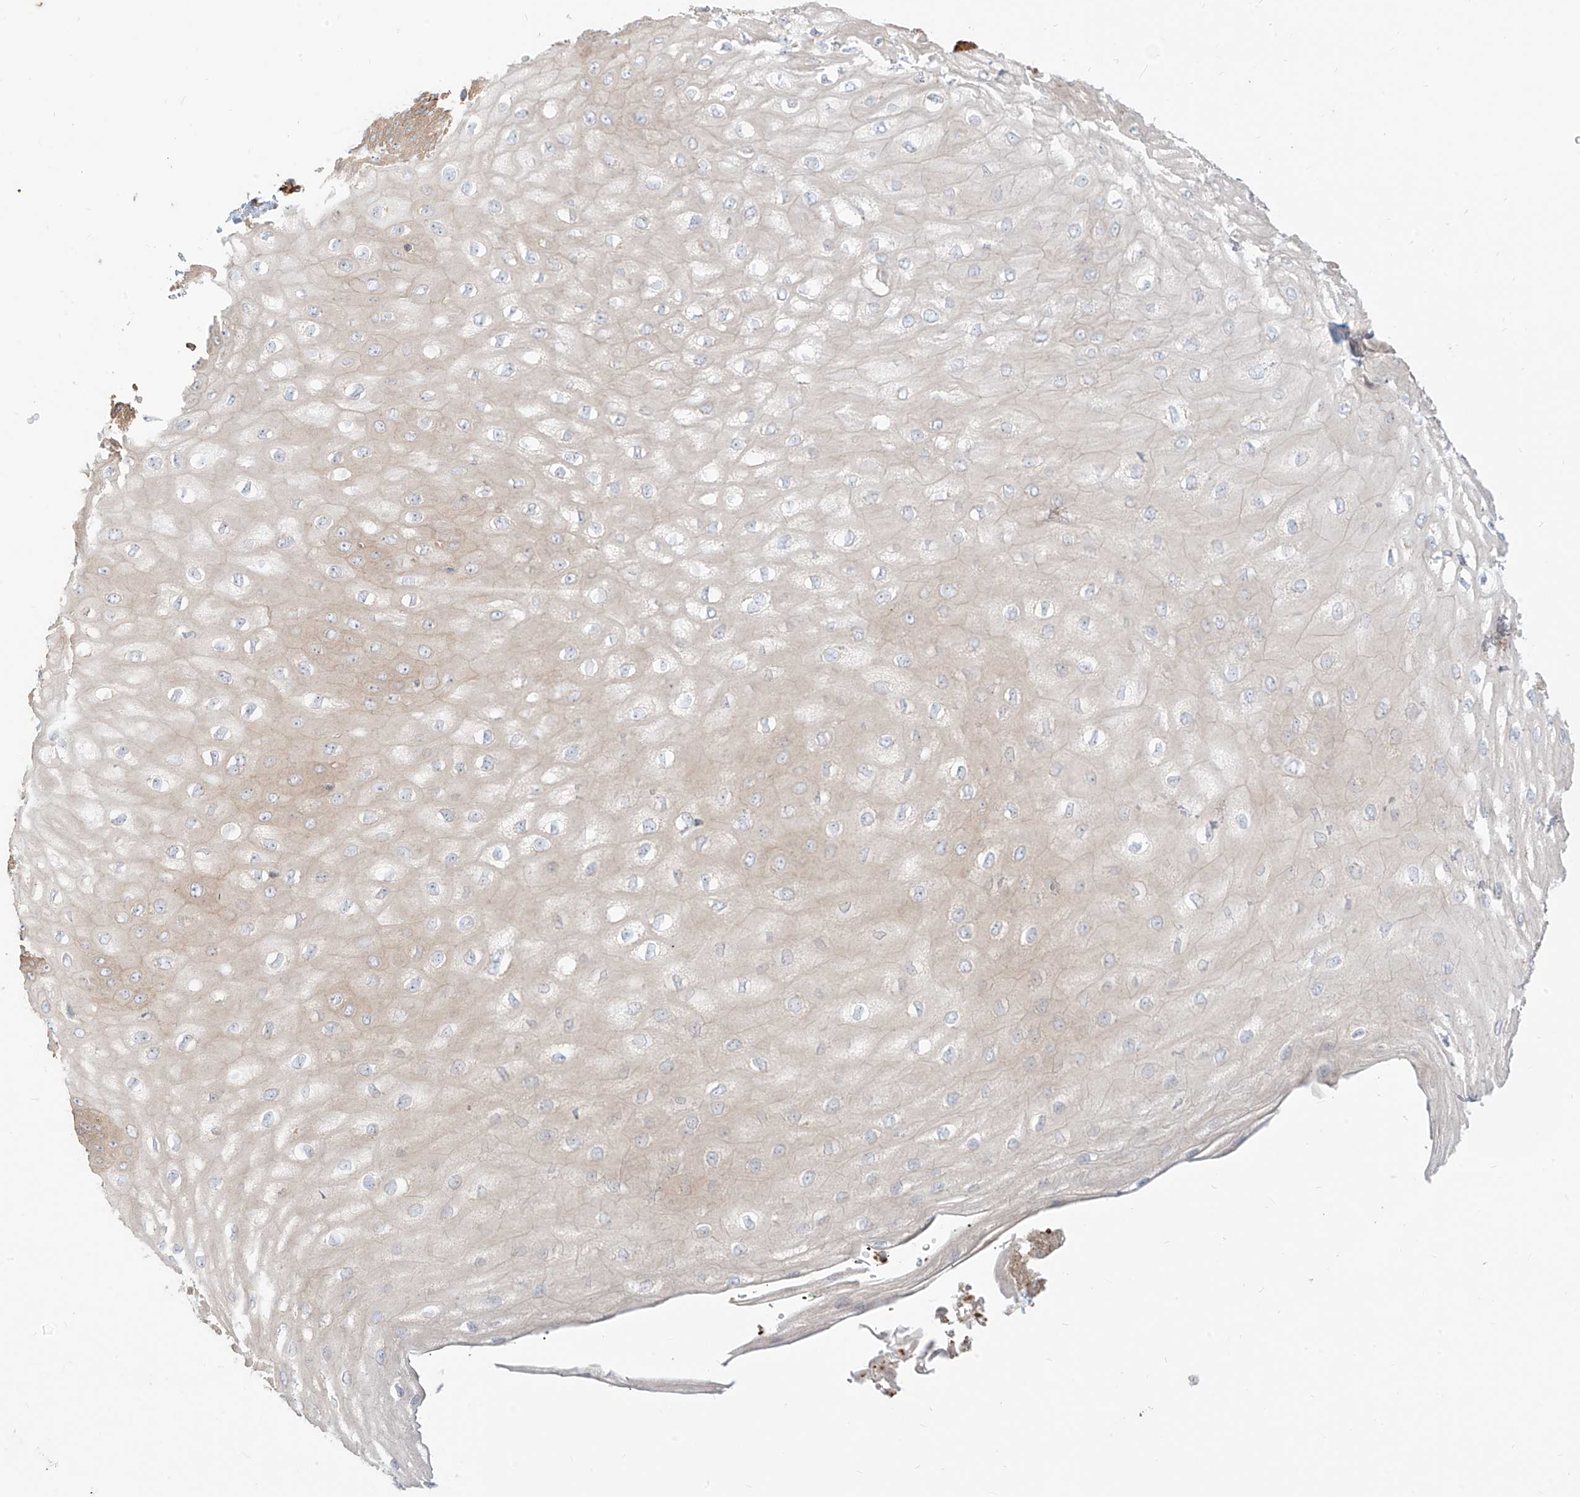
{"staining": {"intensity": "moderate", "quantity": "25%-75%", "location": "cytoplasmic/membranous"}, "tissue": "esophagus", "cell_type": "Squamous epithelial cells", "image_type": "normal", "snomed": [{"axis": "morphology", "description": "Normal tissue, NOS"}, {"axis": "topography", "description": "Esophagus"}], "caption": "Esophagus stained with DAB immunohistochemistry reveals medium levels of moderate cytoplasmic/membranous staining in about 25%-75% of squamous epithelial cells. (Stains: DAB (3,3'-diaminobenzidine) in brown, nuclei in blue, Microscopy: brightfield microscopy at high magnification).", "gene": "PLCL1", "patient": {"sex": "male", "age": 60}}